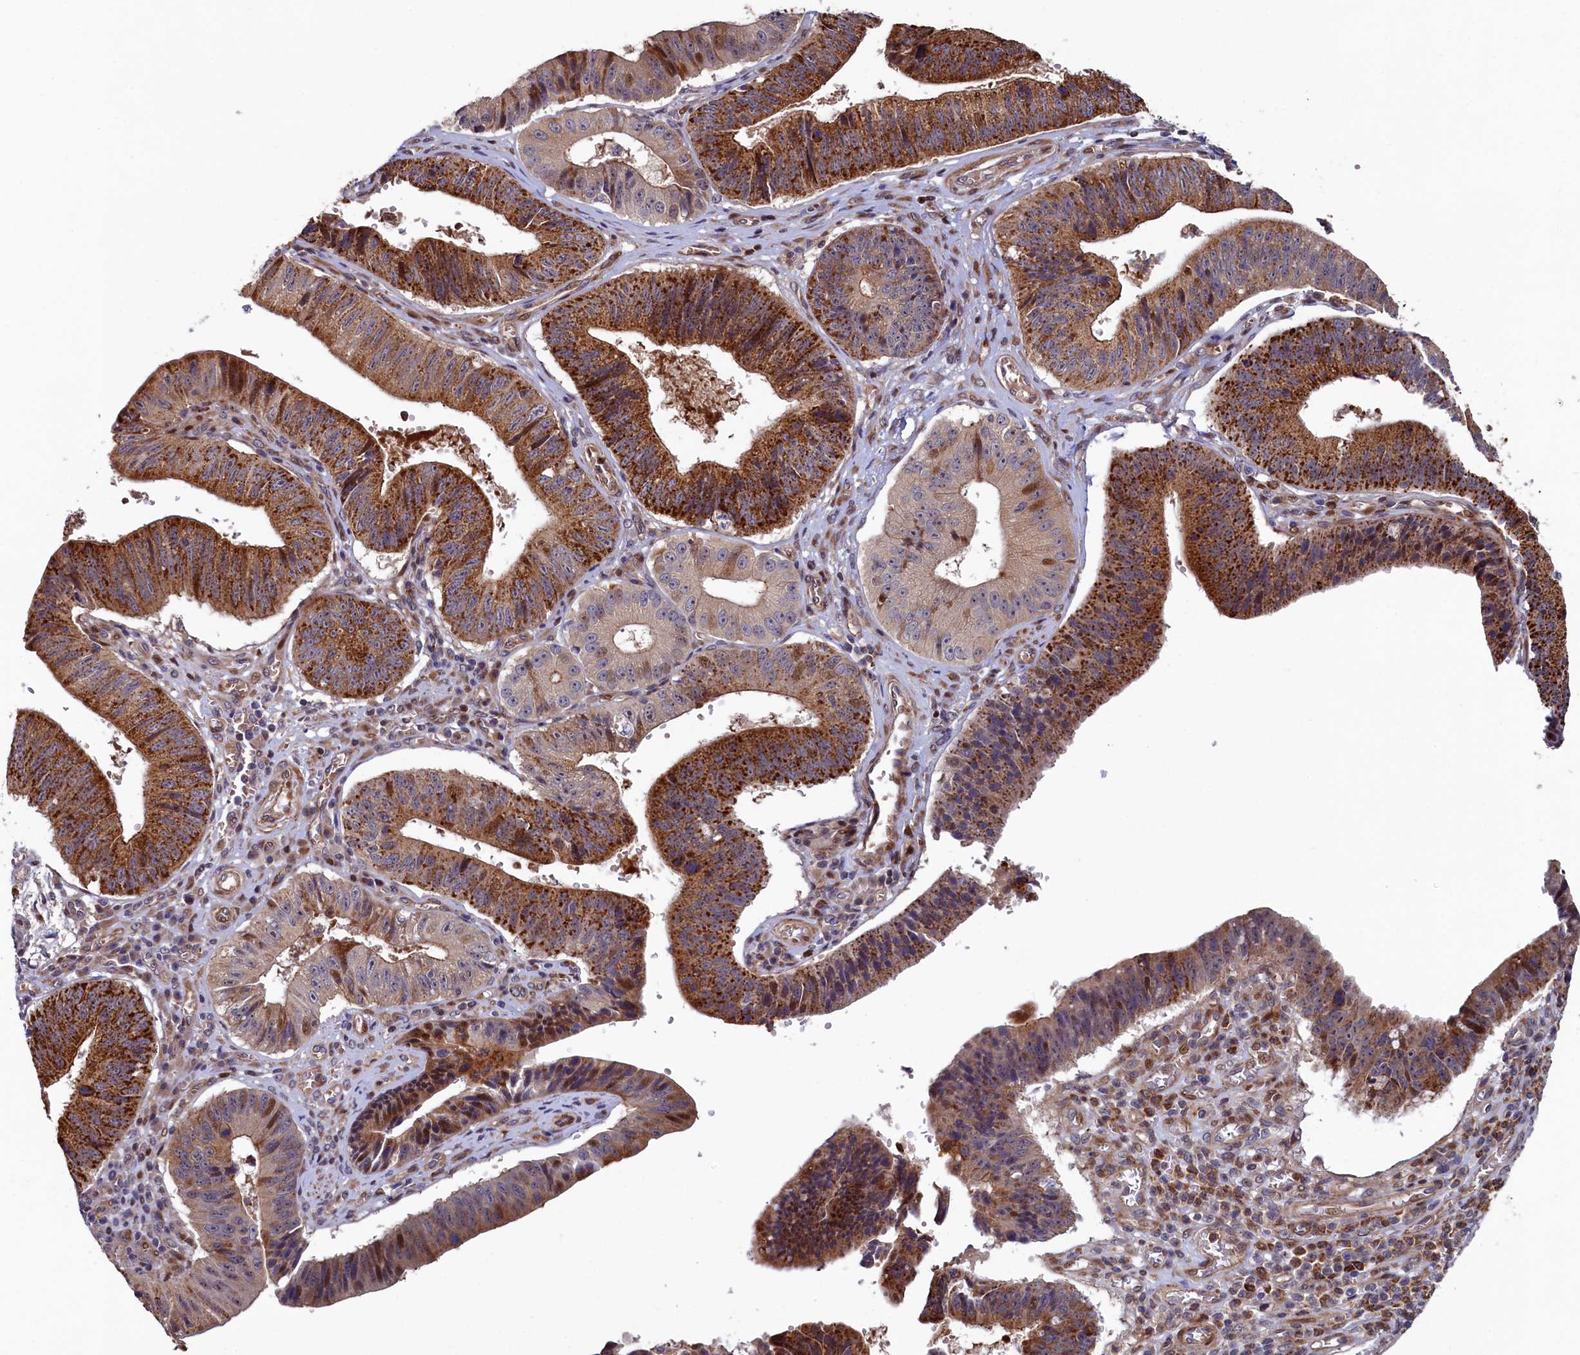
{"staining": {"intensity": "strong", "quantity": ">75%", "location": "cytoplasmic/membranous"}, "tissue": "stomach cancer", "cell_type": "Tumor cells", "image_type": "cancer", "snomed": [{"axis": "morphology", "description": "Adenocarcinoma, NOS"}, {"axis": "topography", "description": "Stomach"}], "caption": "Stomach cancer (adenocarcinoma) stained for a protein (brown) displays strong cytoplasmic/membranous positive staining in approximately >75% of tumor cells.", "gene": "PIK3C3", "patient": {"sex": "male", "age": 59}}